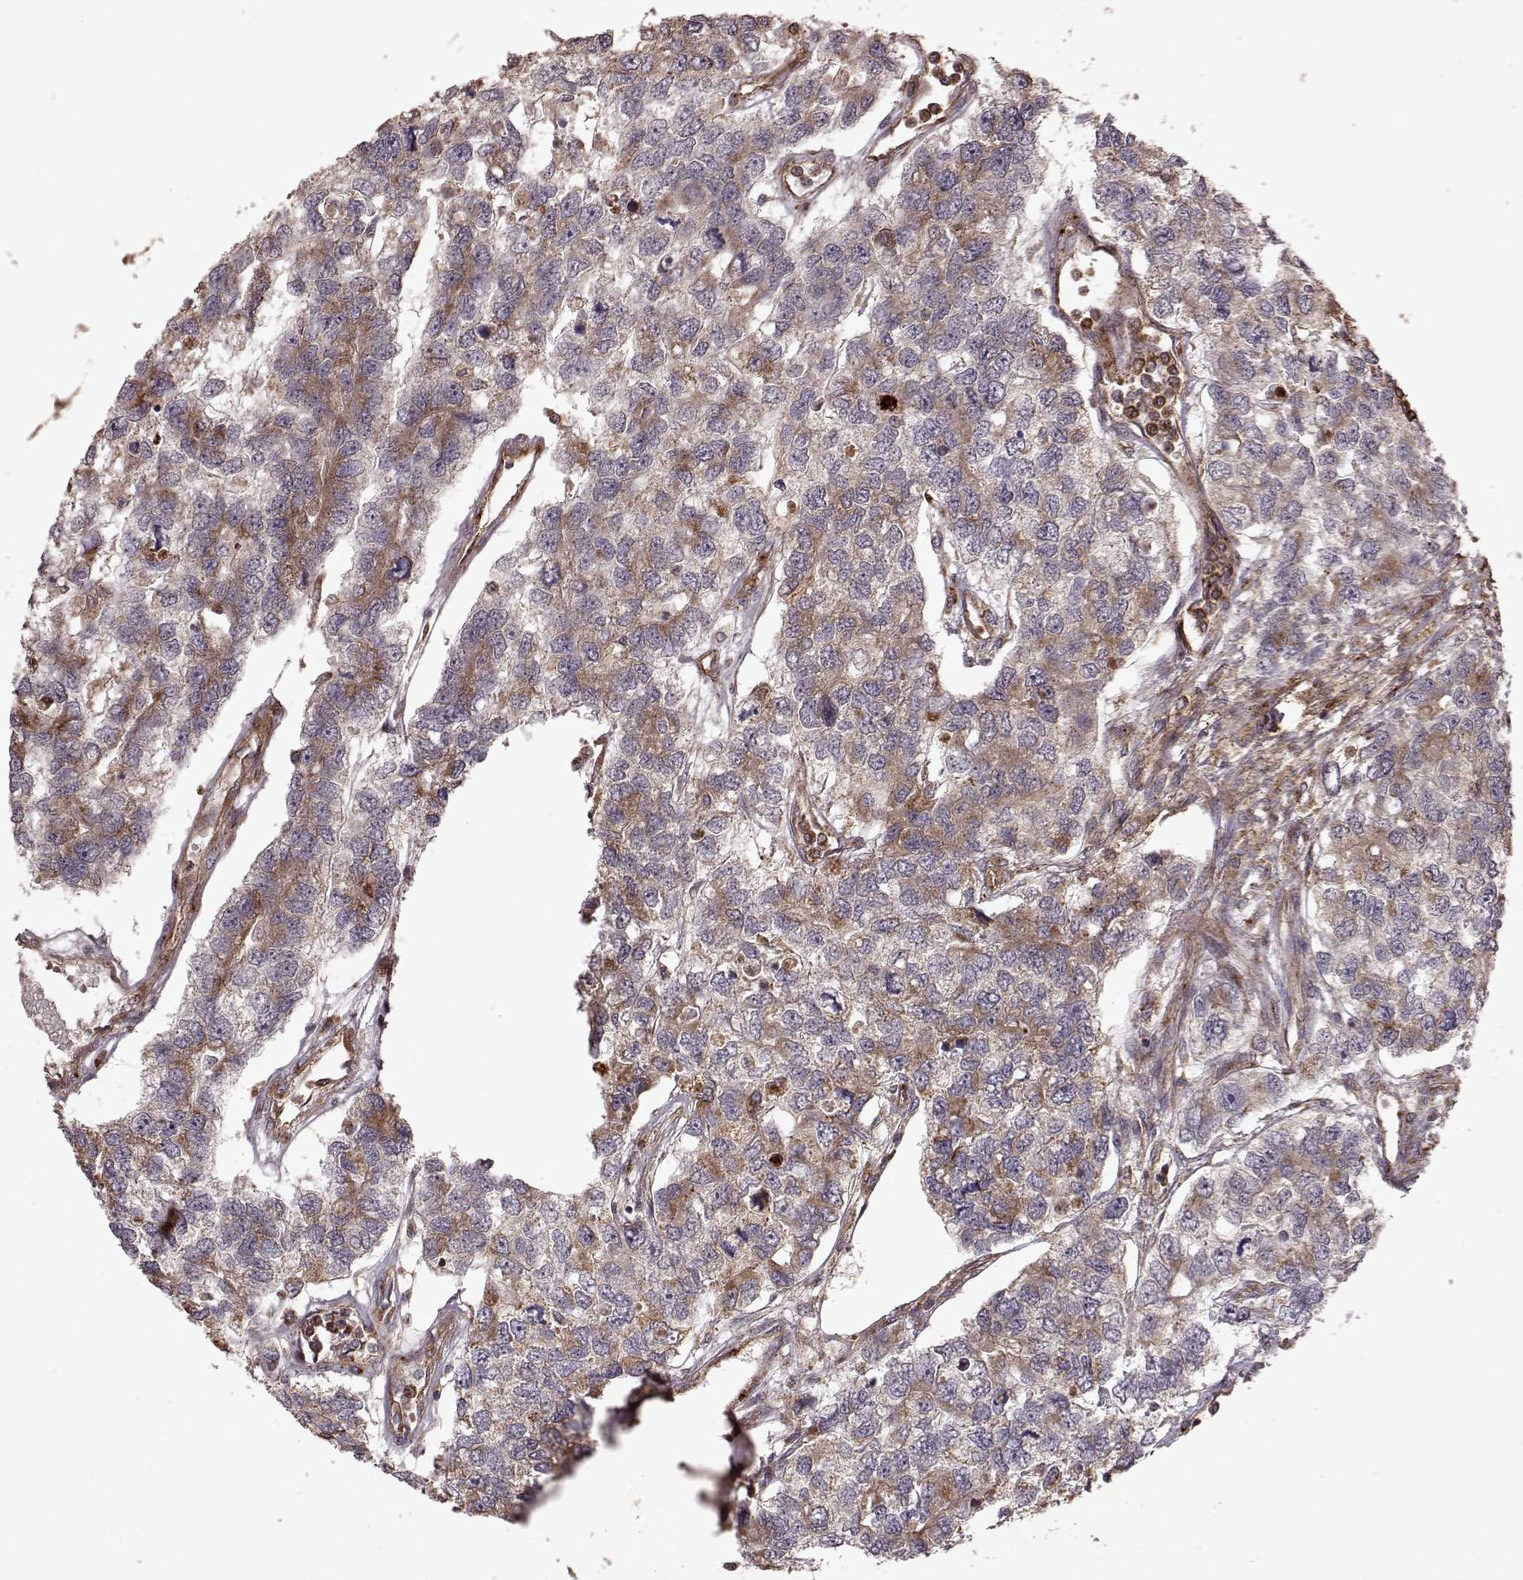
{"staining": {"intensity": "moderate", "quantity": "25%-75%", "location": "cytoplasmic/membranous"}, "tissue": "testis cancer", "cell_type": "Tumor cells", "image_type": "cancer", "snomed": [{"axis": "morphology", "description": "Seminoma, NOS"}, {"axis": "topography", "description": "Testis"}], "caption": "A photomicrograph of testis cancer (seminoma) stained for a protein displays moderate cytoplasmic/membranous brown staining in tumor cells.", "gene": "FXN", "patient": {"sex": "male", "age": 52}}